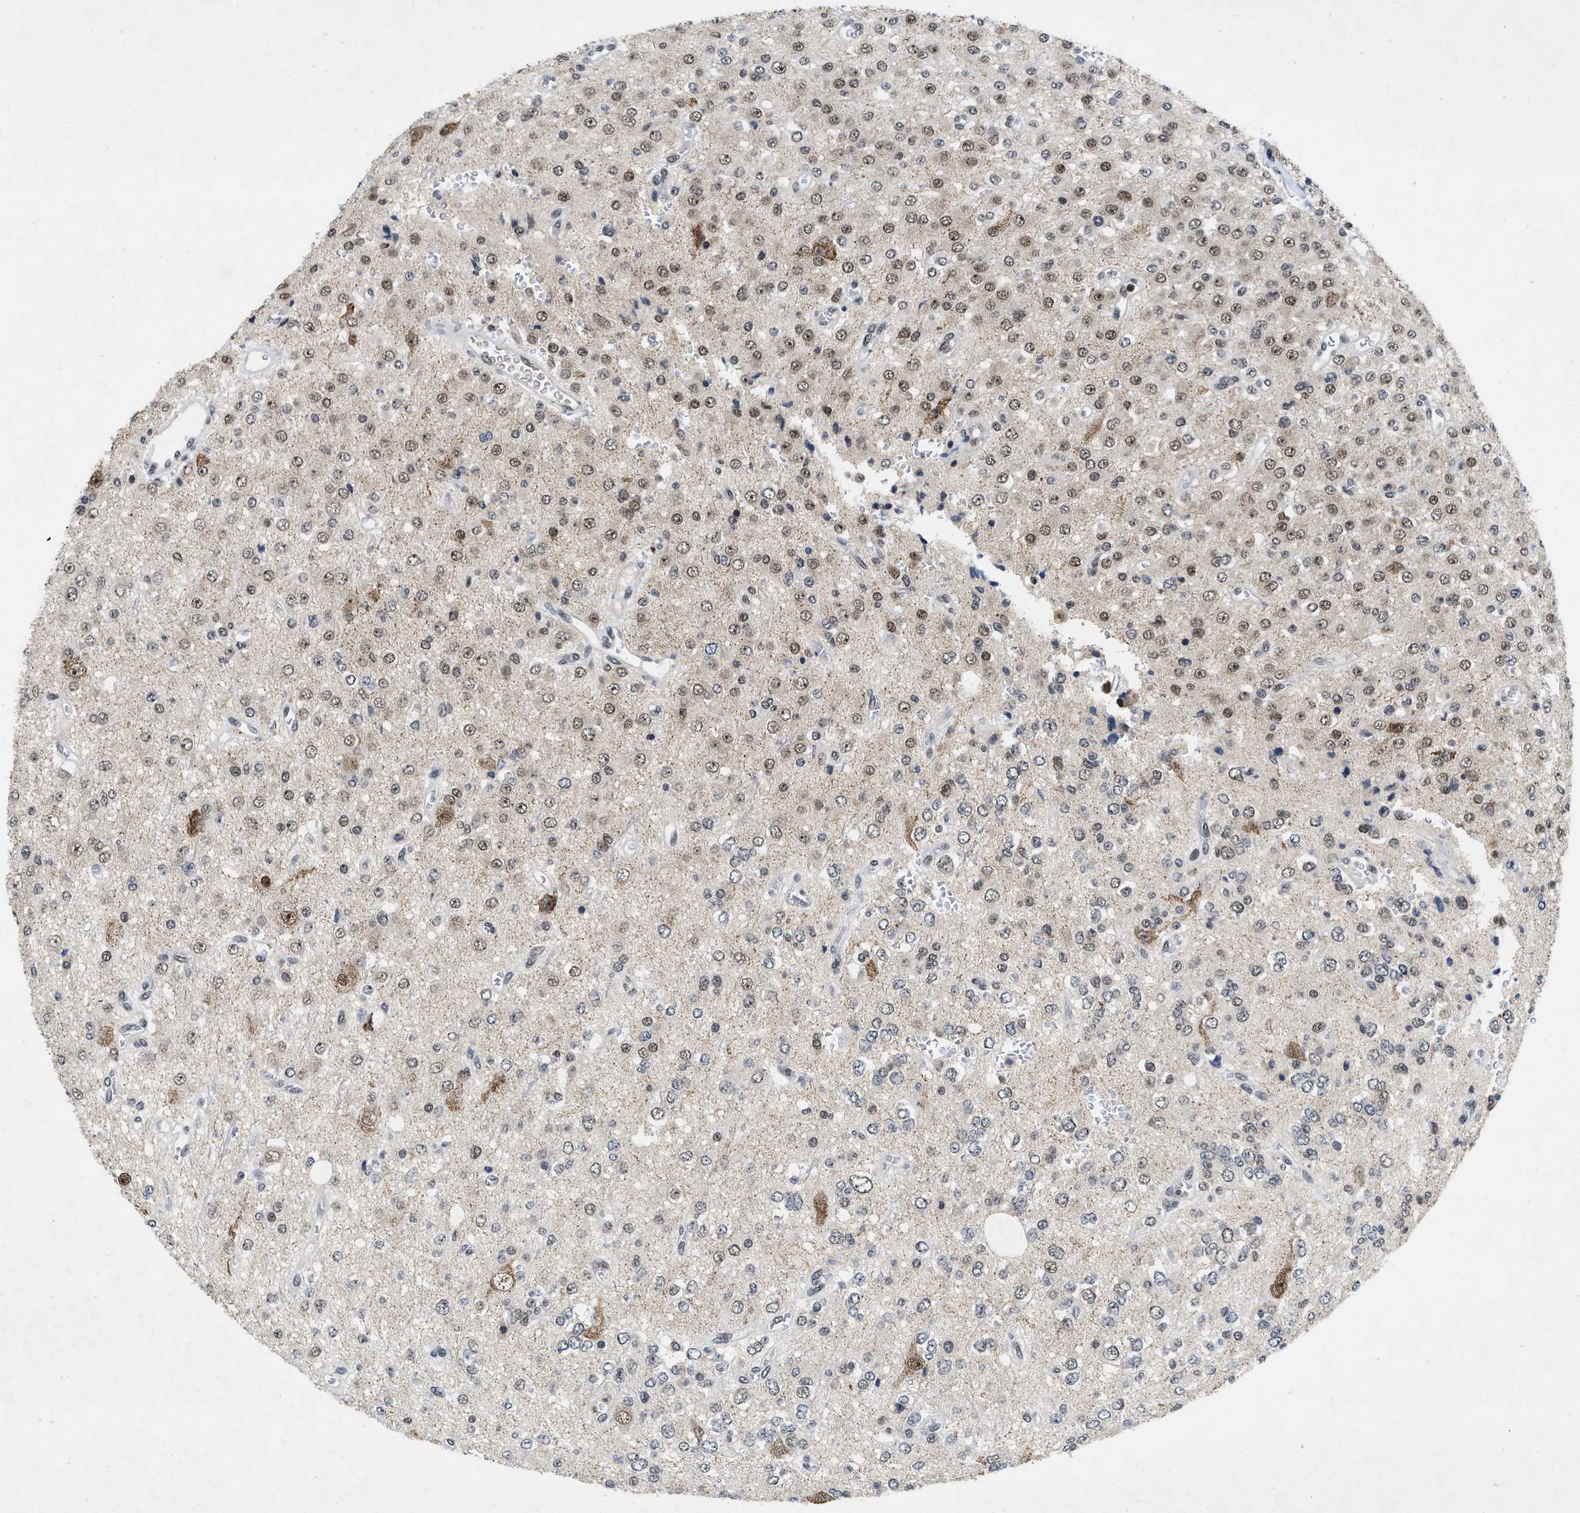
{"staining": {"intensity": "weak", "quantity": ">75%", "location": "nuclear"}, "tissue": "glioma", "cell_type": "Tumor cells", "image_type": "cancer", "snomed": [{"axis": "morphology", "description": "Glioma, malignant, Low grade"}, {"axis": "topography", "description": "Brain"}], "caption": "Weak nuclear protein staining is seen in approximately >75% of tumor cells in glioma.", "gene": "ZNF346", "patient": {"sex": "male", "age": 38}}